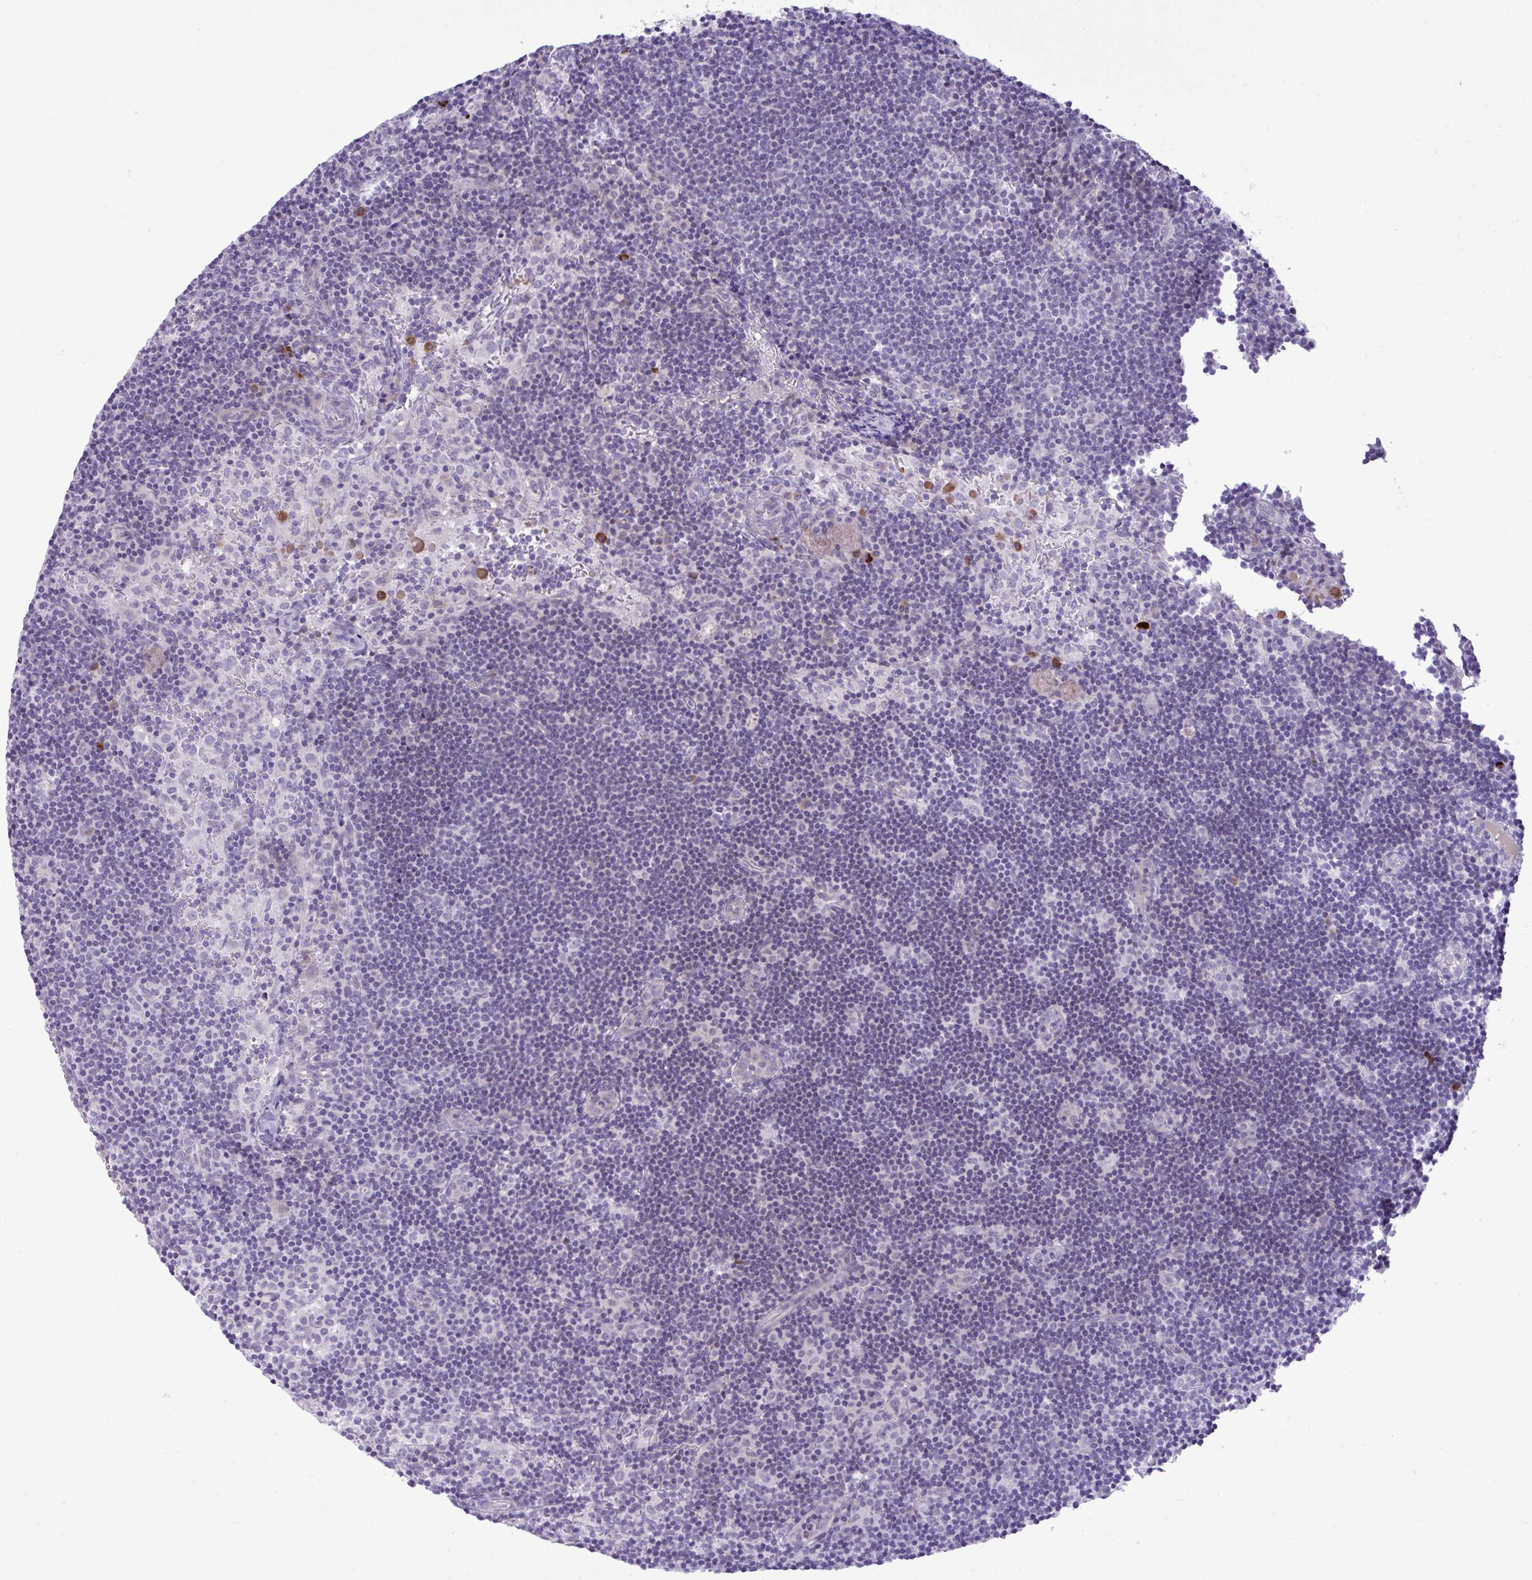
{"staining": {"intensity": "negative", "quantity": "none", "location": "none"}, "tissue": "lymph node", "cell_type": "Germinal center cells", "image_type": "normal", "snomed": [{"axis": "morphology", "description": "Normal tissue, NOS"}, {"axis": "topography", "description": "Lymph node"}], "caption": "The image shows no staining of germinal center cells in benign lymph node. The staining is performed using DAB (3,3'-diaminobenzidine) brown chromogen with nuclei counter-stained in using hematoxylin.", "gene": "SPAG1", "patient": {"sex": "female", "age": 45}}